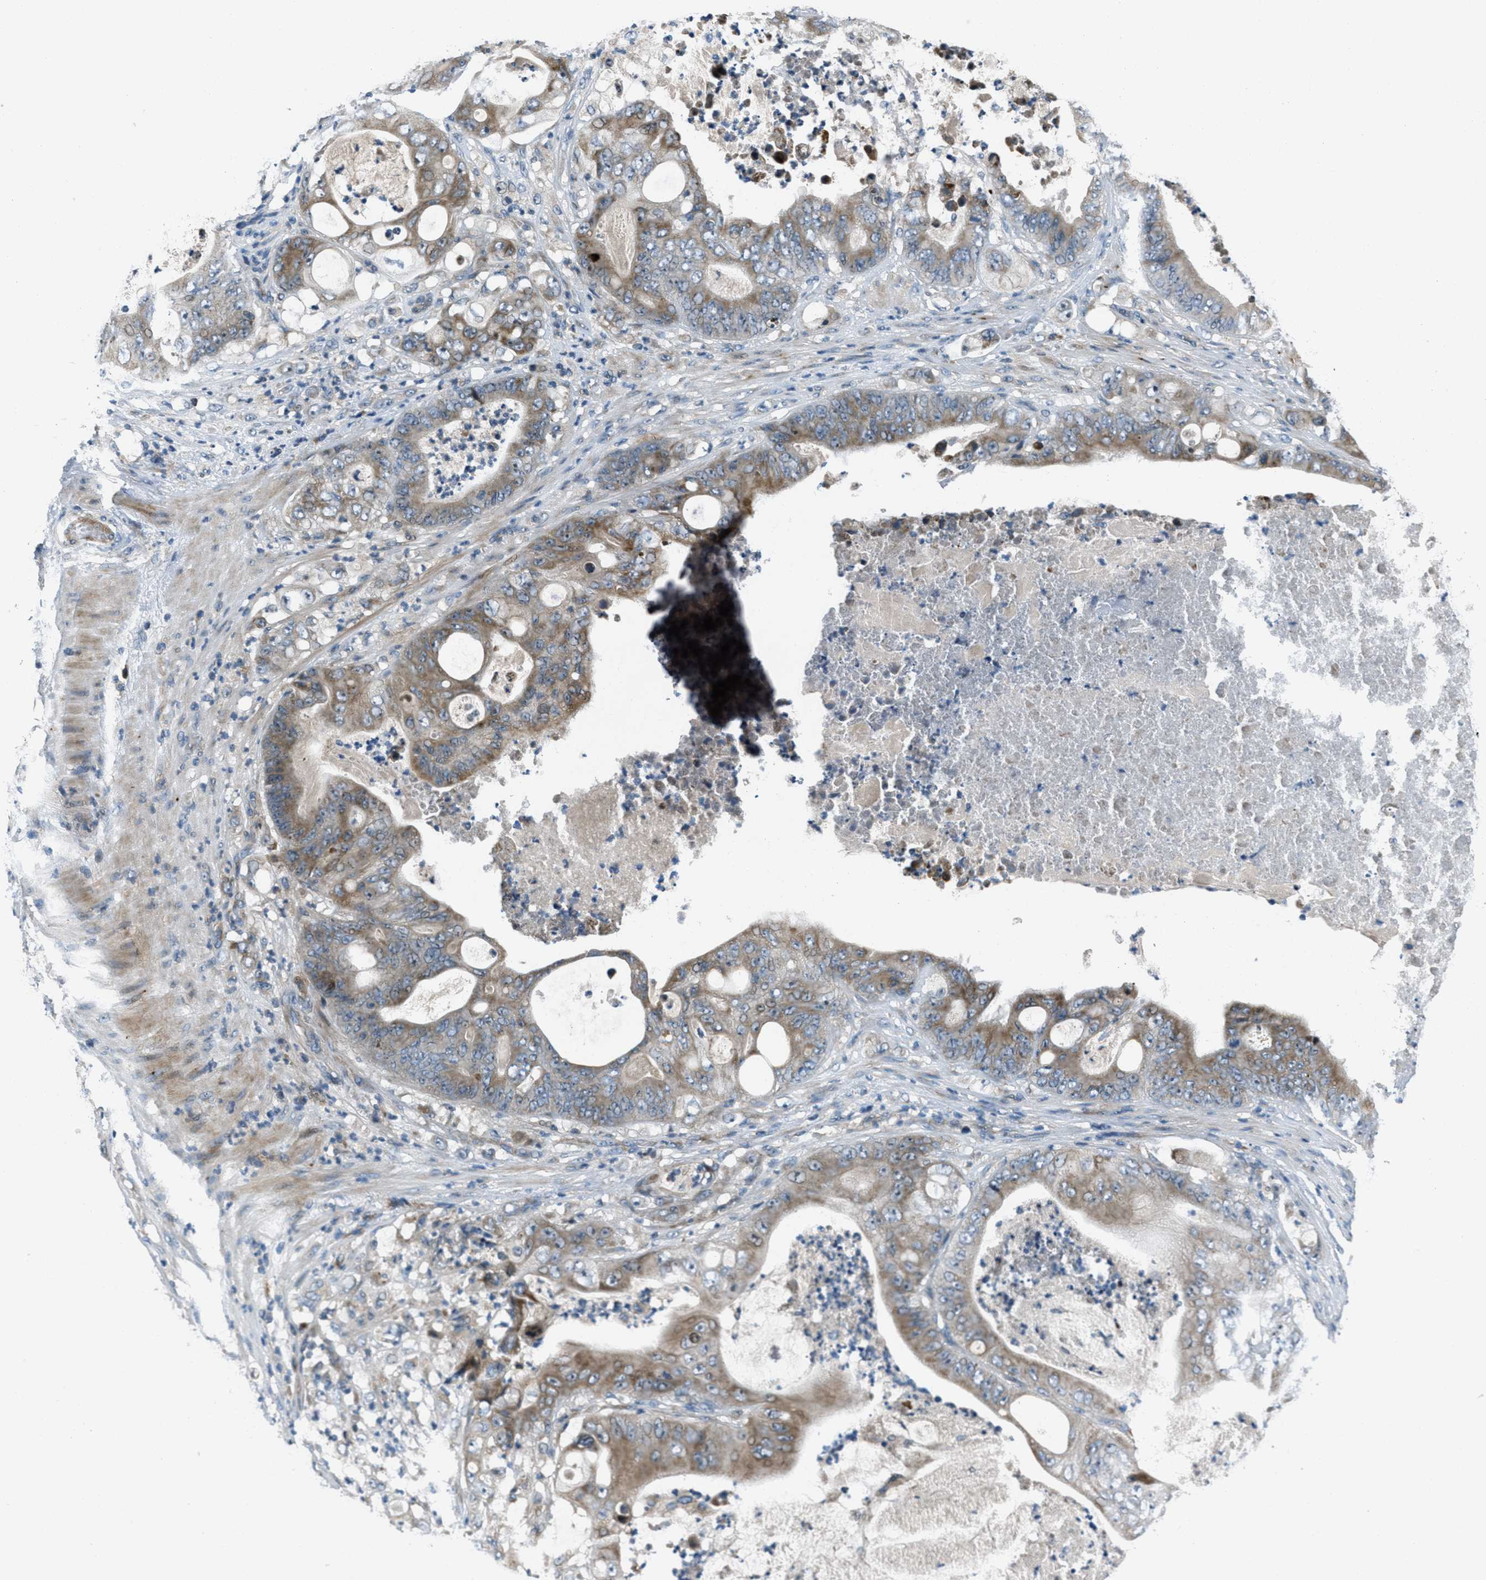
{"staining": {"intensity": "moderate", "quantity": ">75%", "location": "cytoplasmic/membranous"}, "tissue": "stomach cancer", "cell_type": "Tumor cells", "image_type": "cancer", "snomed": [{"axis": "morphology", "description": "Adenocarcinoma, NOS"}, {"axis": "topography", "description": "Stomach"}], "caption": "Protein expression analysis of human stomach adenocarcinoma reveals moderate cytoplasmic/membranous staining in about >75% of tumor cells. The staining was performed using DAB (3,3'-diaminobenzidine), with brown indicating positive protein expression. Nuclei are stained blue with hematoxylin.", "gene": "CLEC2D", "patient": {"sex": "female", "age": 73}}